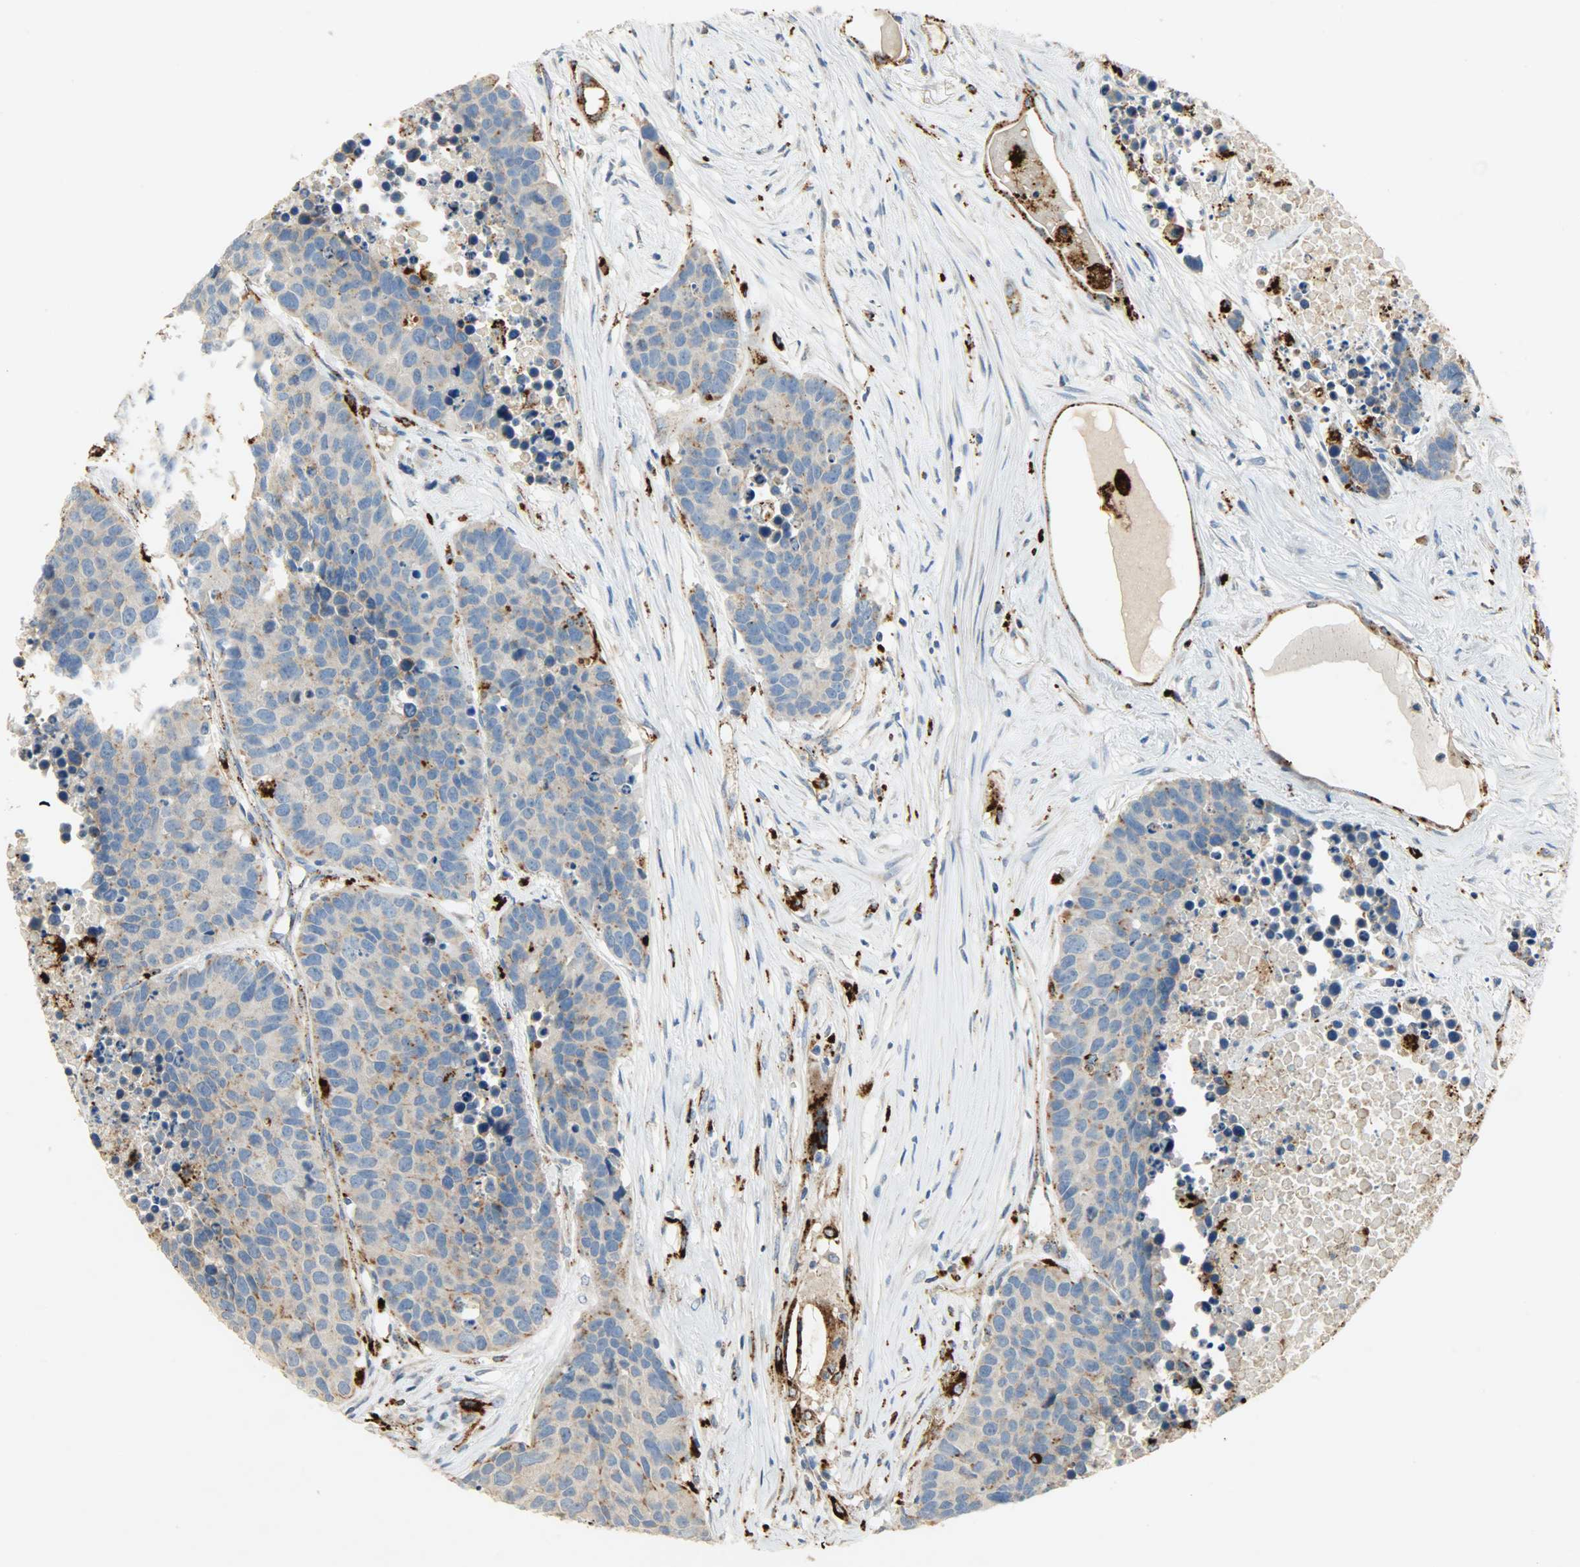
{"staining": {"intensity": "weak", "quantity": ">75%", "location": "cytoplasmic/membranous"}, "tissue": "carcinoid", "cell_type": "Tumor cells", "image_type": "cancer", "snomed": [{"axis": "morphology", "description": "Carcinoid, malignant, NOS"}, {"axis": "topography", "description": "Lung"}], "caption": "Carcinoid (malignant) tissue reveals weak cytoplasmic/membranous expression in about >75% of tumor cells", "gene": "ASAH1", "patient": {"sex": "male", "age": 60}}